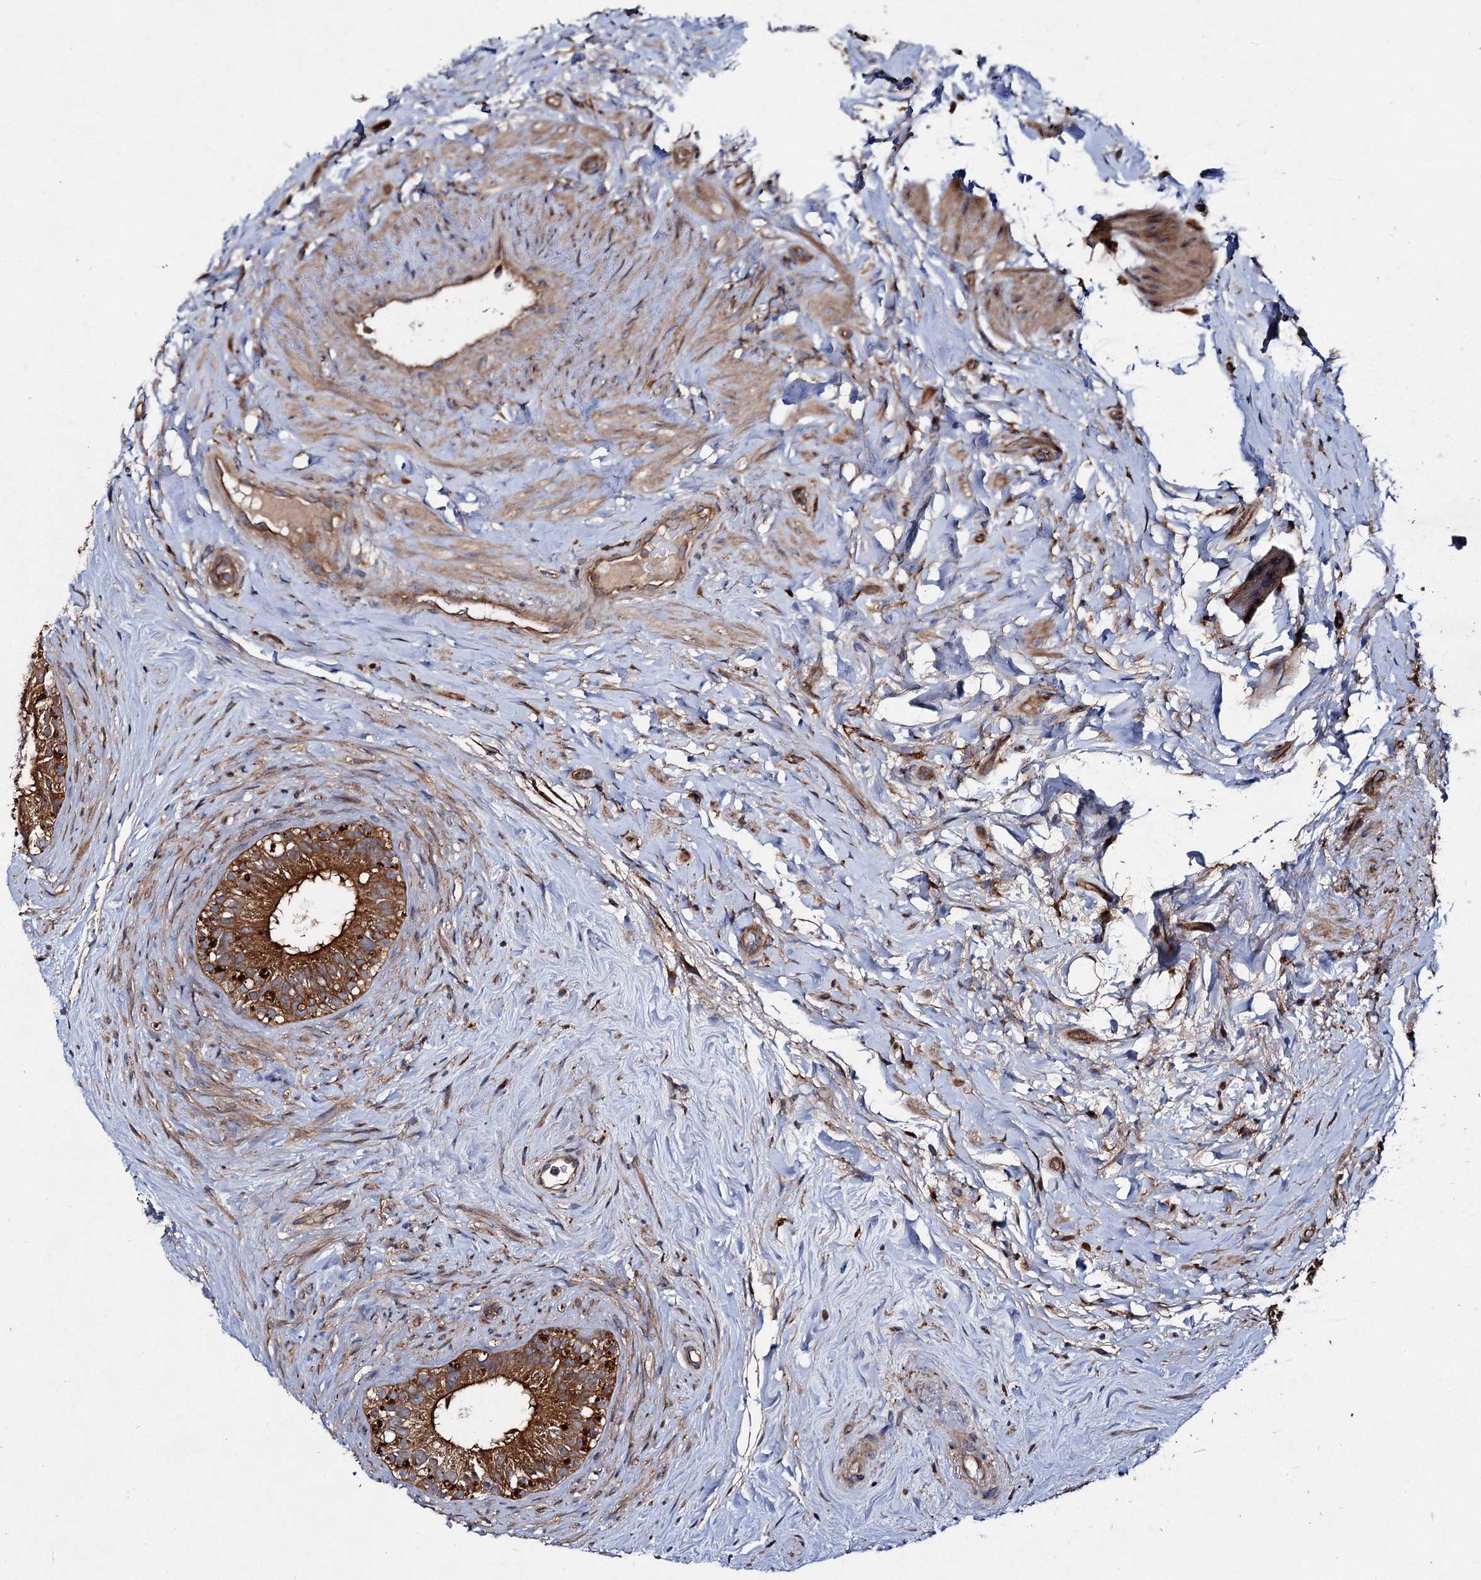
{"staining": {"intensity": "strong", "quantity": ">75%", "location": "cytoplasmic/membranous"}, "tissue": "epididymis", "cell_type": "Glandular cells", "image_type": "normal", "snomed": [{"axis": "morphology", "description": "Normal tissue, NOS"}, {"axis": "topography", "description": "Epididymis"}], "caption": "Immunohistochemistry (IHC) (DAB (3,3'-diaminobenzidine)) staining of benign epididymis reveals strong cytoplasmic/membranous protein positivity in approximately >75% of glandular cells.", "gene": "VPS29", "patient": {"sex": "male", "age": 84}}